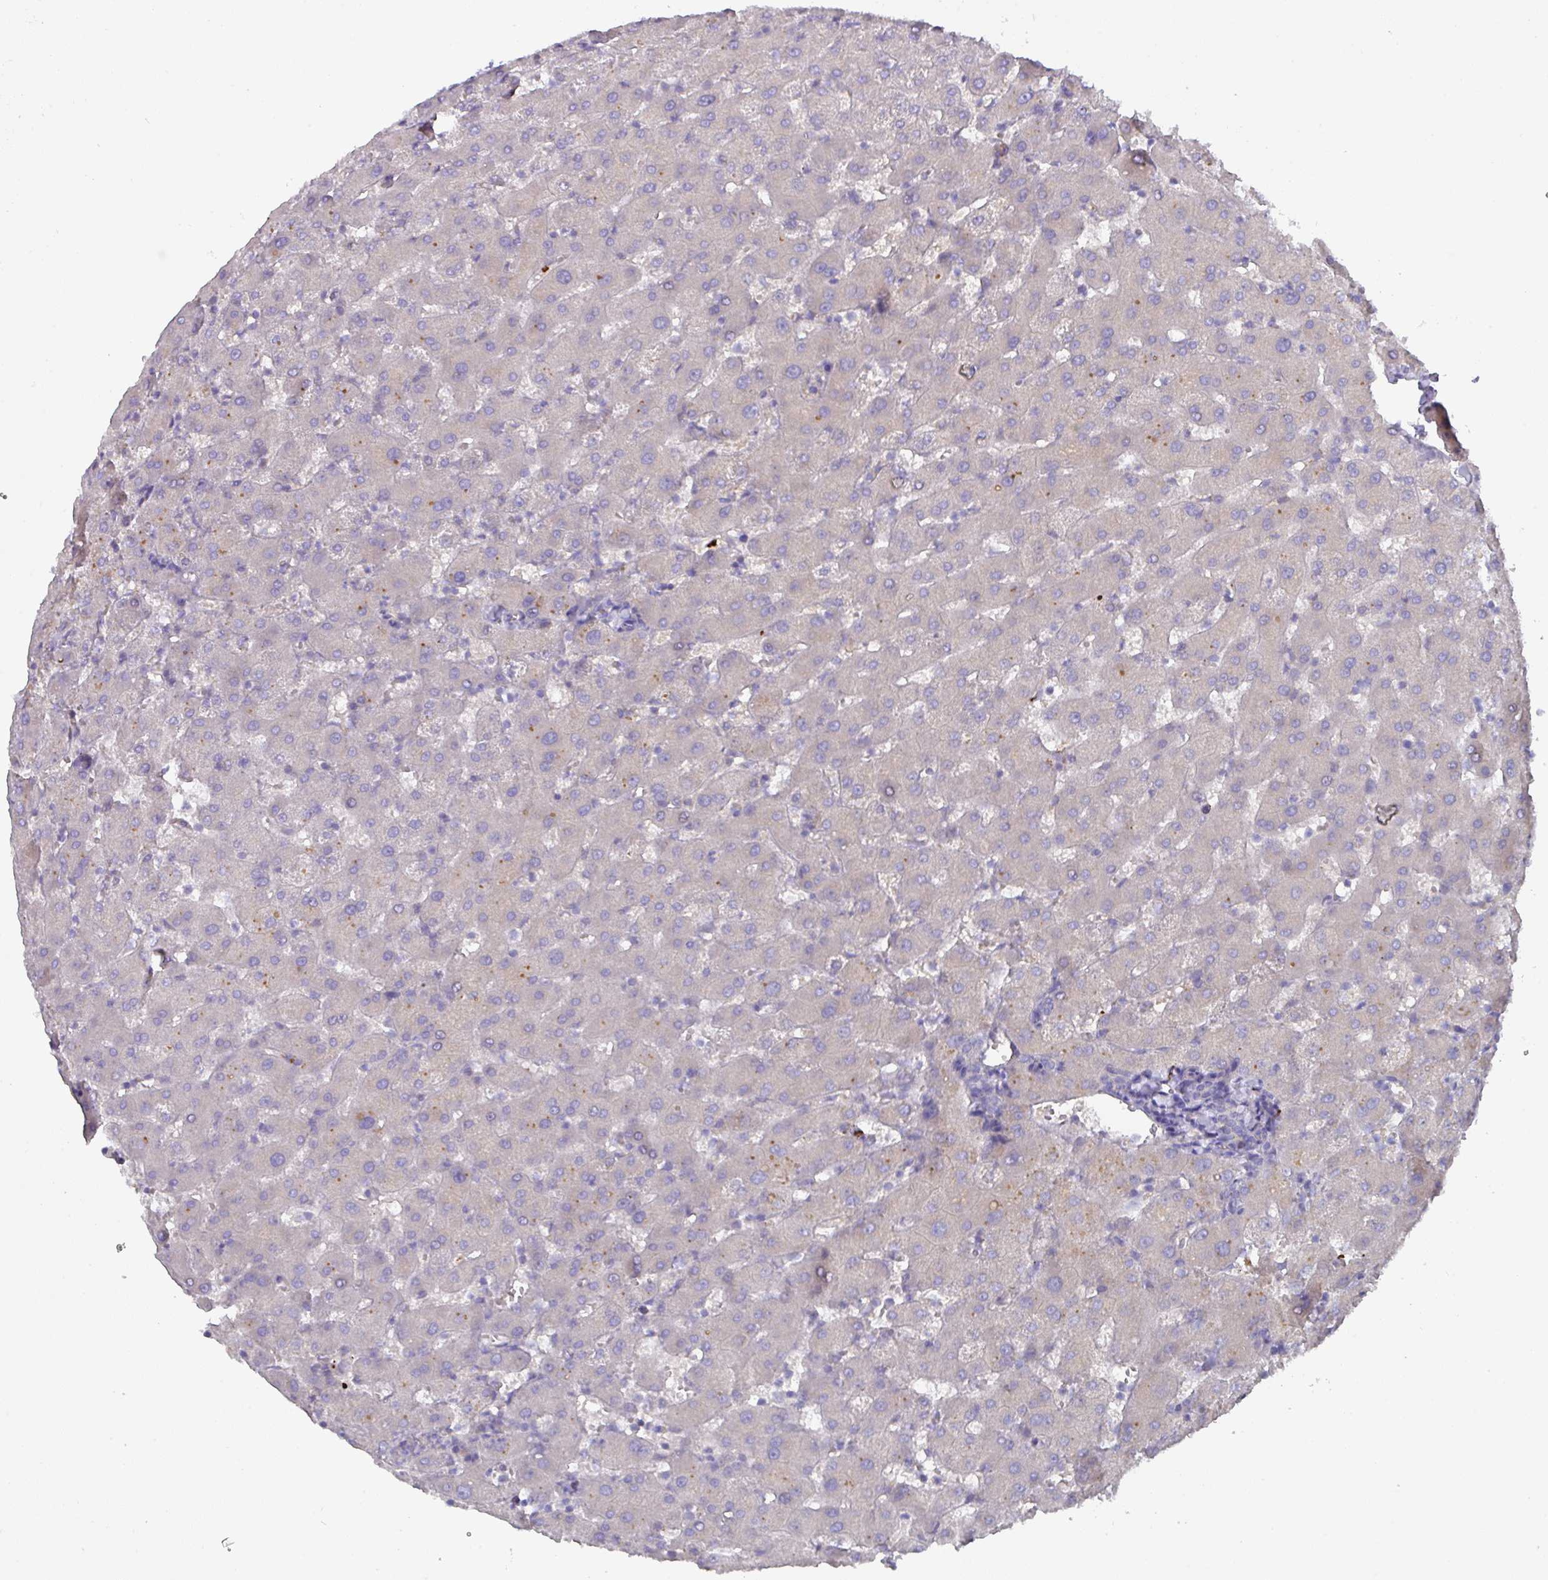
{"staining": {"intensity": "negative", "quantity": "none", "location": "none"}, "tissue": "liver", "cell_type": "Cholangiocytes", "image_type": "normal", "snomed": [{"axis": "morphology", "description": "Normal tissue, NOS"}, {"axis": "topography", "description": "Liver"}], "caption": "The IHC photomicrograph has no significant positivity in cholangiocytes of liver. (Brightfield microscopy of DAB (3,3'-diaminobenzidine) immunohistochemistry (IHC) at high magnification).", "gene": "IL4R", "patient": {"sex": "female", "age": 63}}